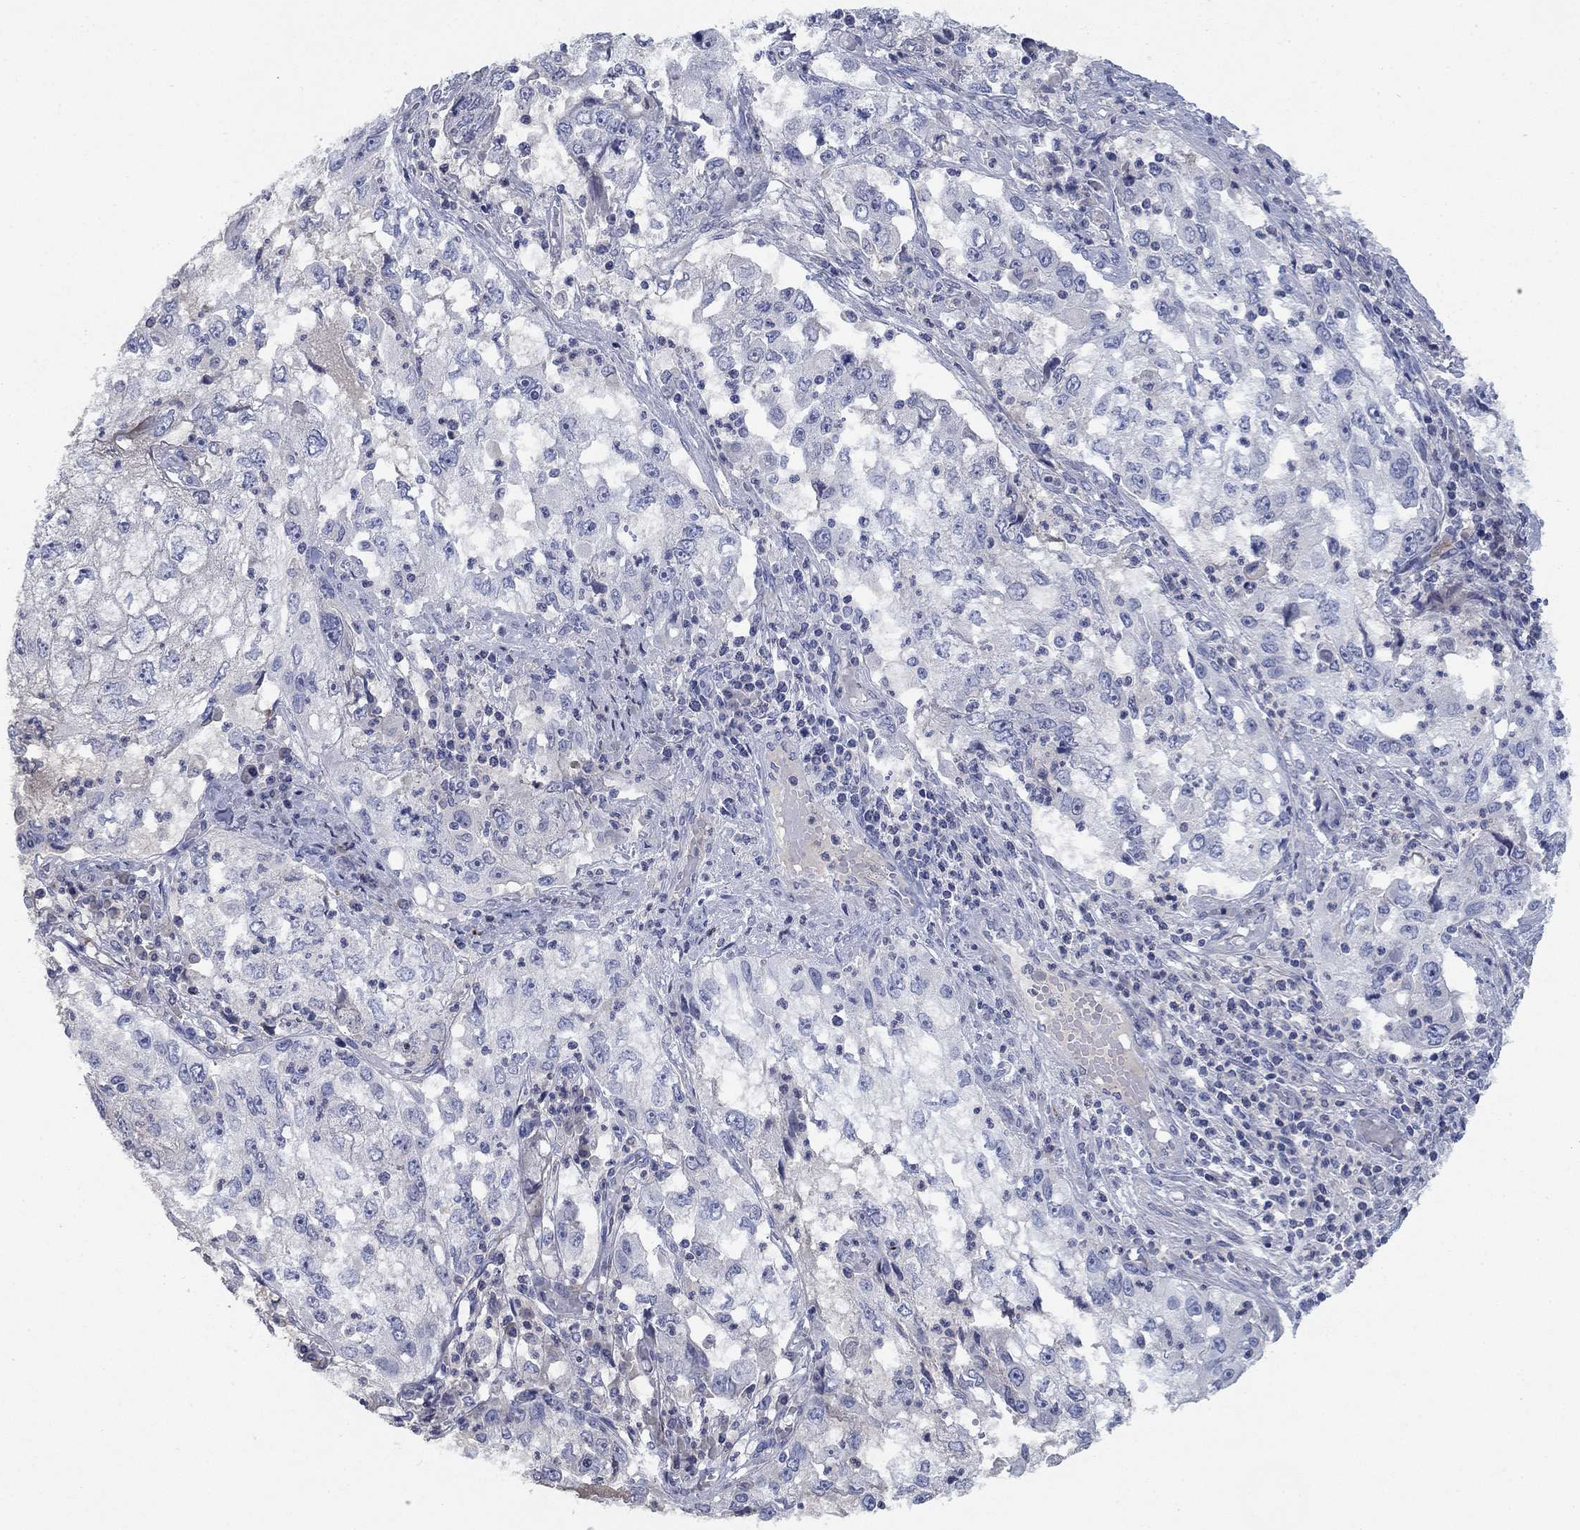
{"staining": {"intensity": "negative", "quantity": "none", "location": "none"}, "tissue": "cervical cancer", "cell_type": "Tumor cells", "image_type": "cancer", "snomed": [{"axis": "morphology", "description": "Squamous cell carcinoma, NOS"}, {"axis": "topography", "description": "Cervix"}], "caption": "A photomicrograph of cervical squamous cell carcinoma stained for a protein reveals no brown staining in tumor cells.", "gene": "TMEM249", "patient": {"sex": "female", "age": 36}}